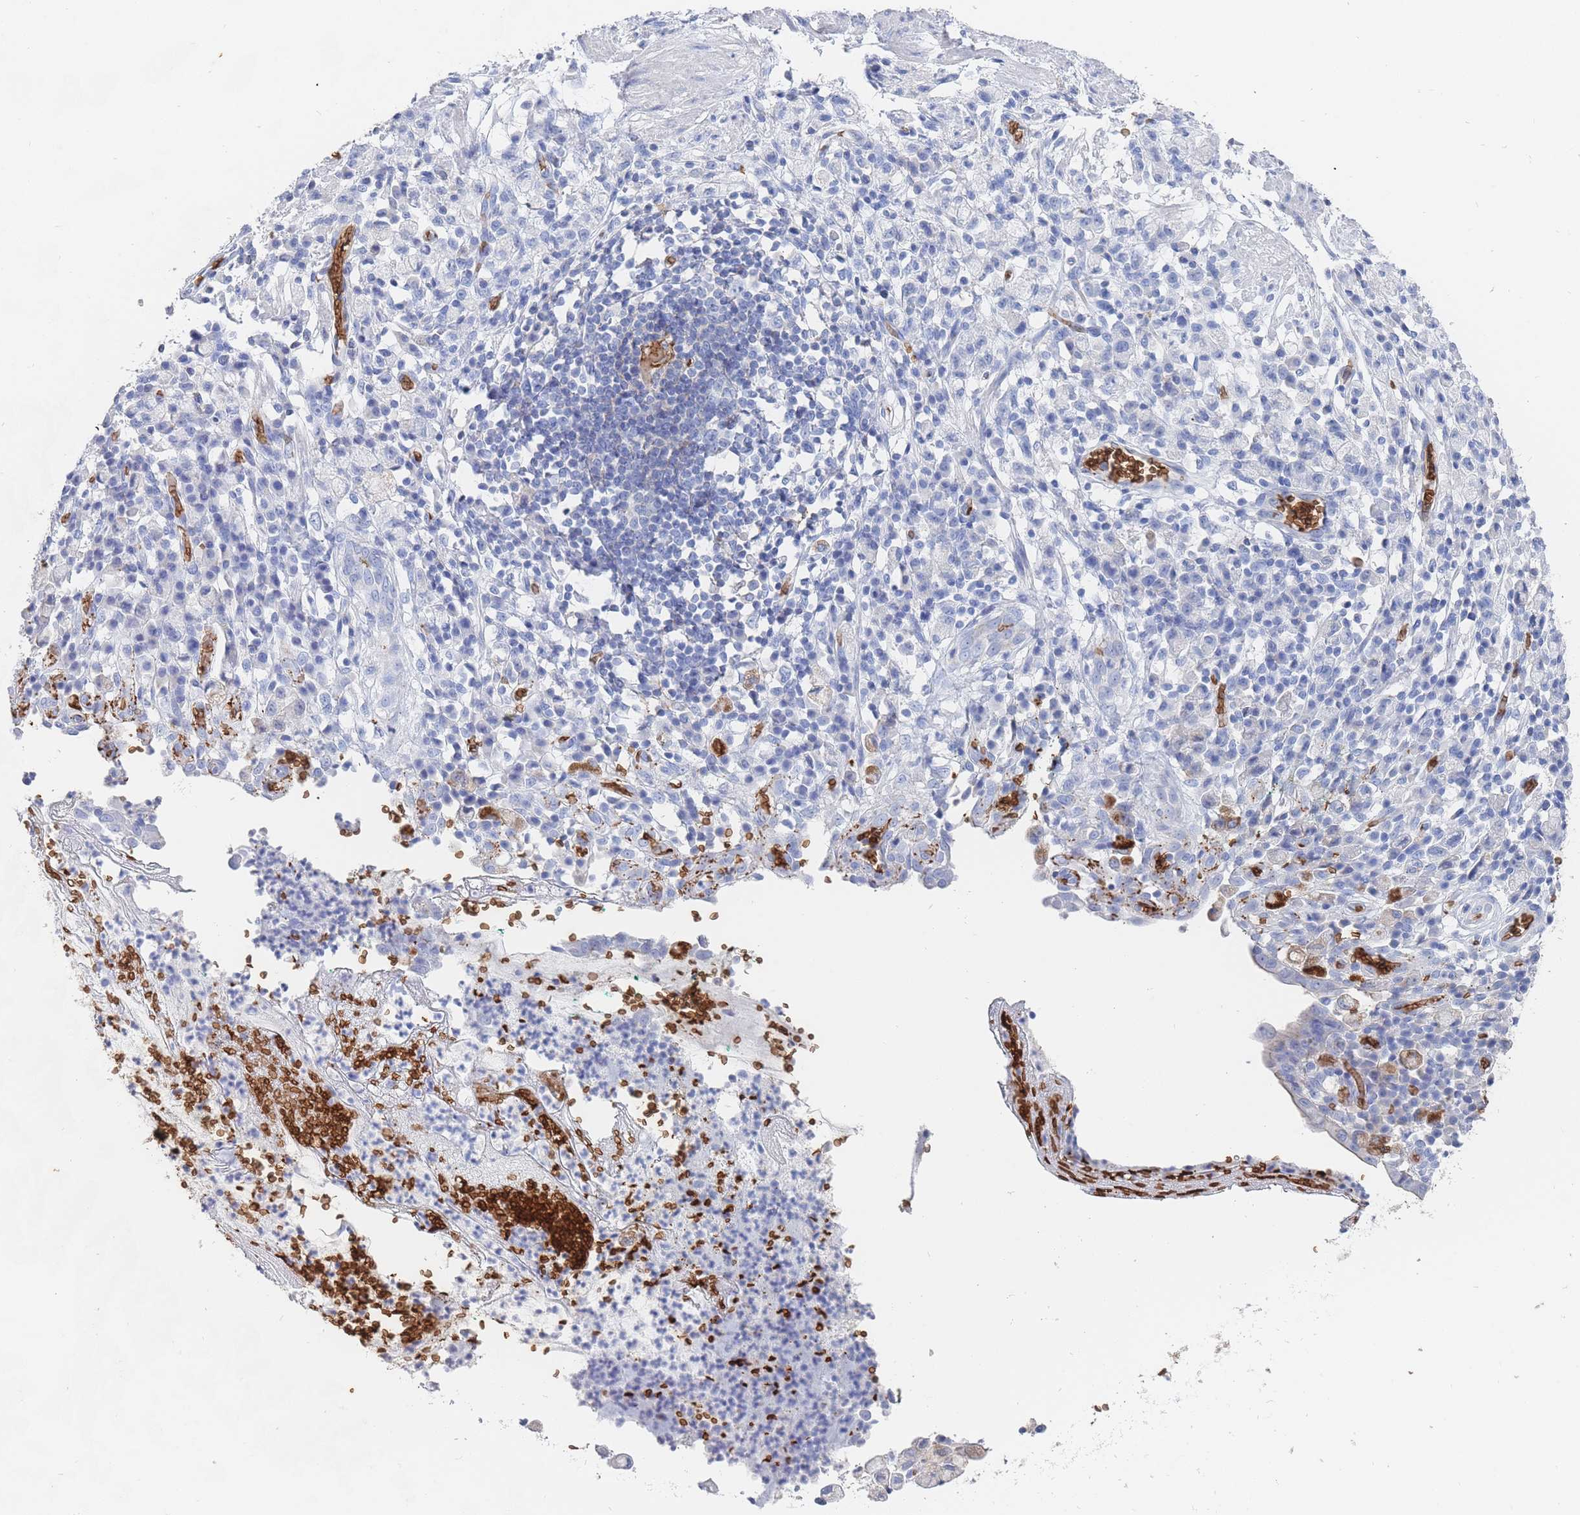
{"staining": {"intensity": "negative", "quantity": "none", "location": "none"}, "tissue": "stomach cancer", "cell_type": "Tumor cells", "image_type": "cancer", "snomed": [{"axis": "morphology", "description": "Adenocarcinoma, NOS"}, {"axis": "topography", "description": "Stomach"}], "caption": "DAB immunohistochemical staining of human adenocarcinoma (stomach) exhibits no significant expression in tumor cells.", "gene": "SLC2A1", "patient": {"sex": "male", "age": 77}}